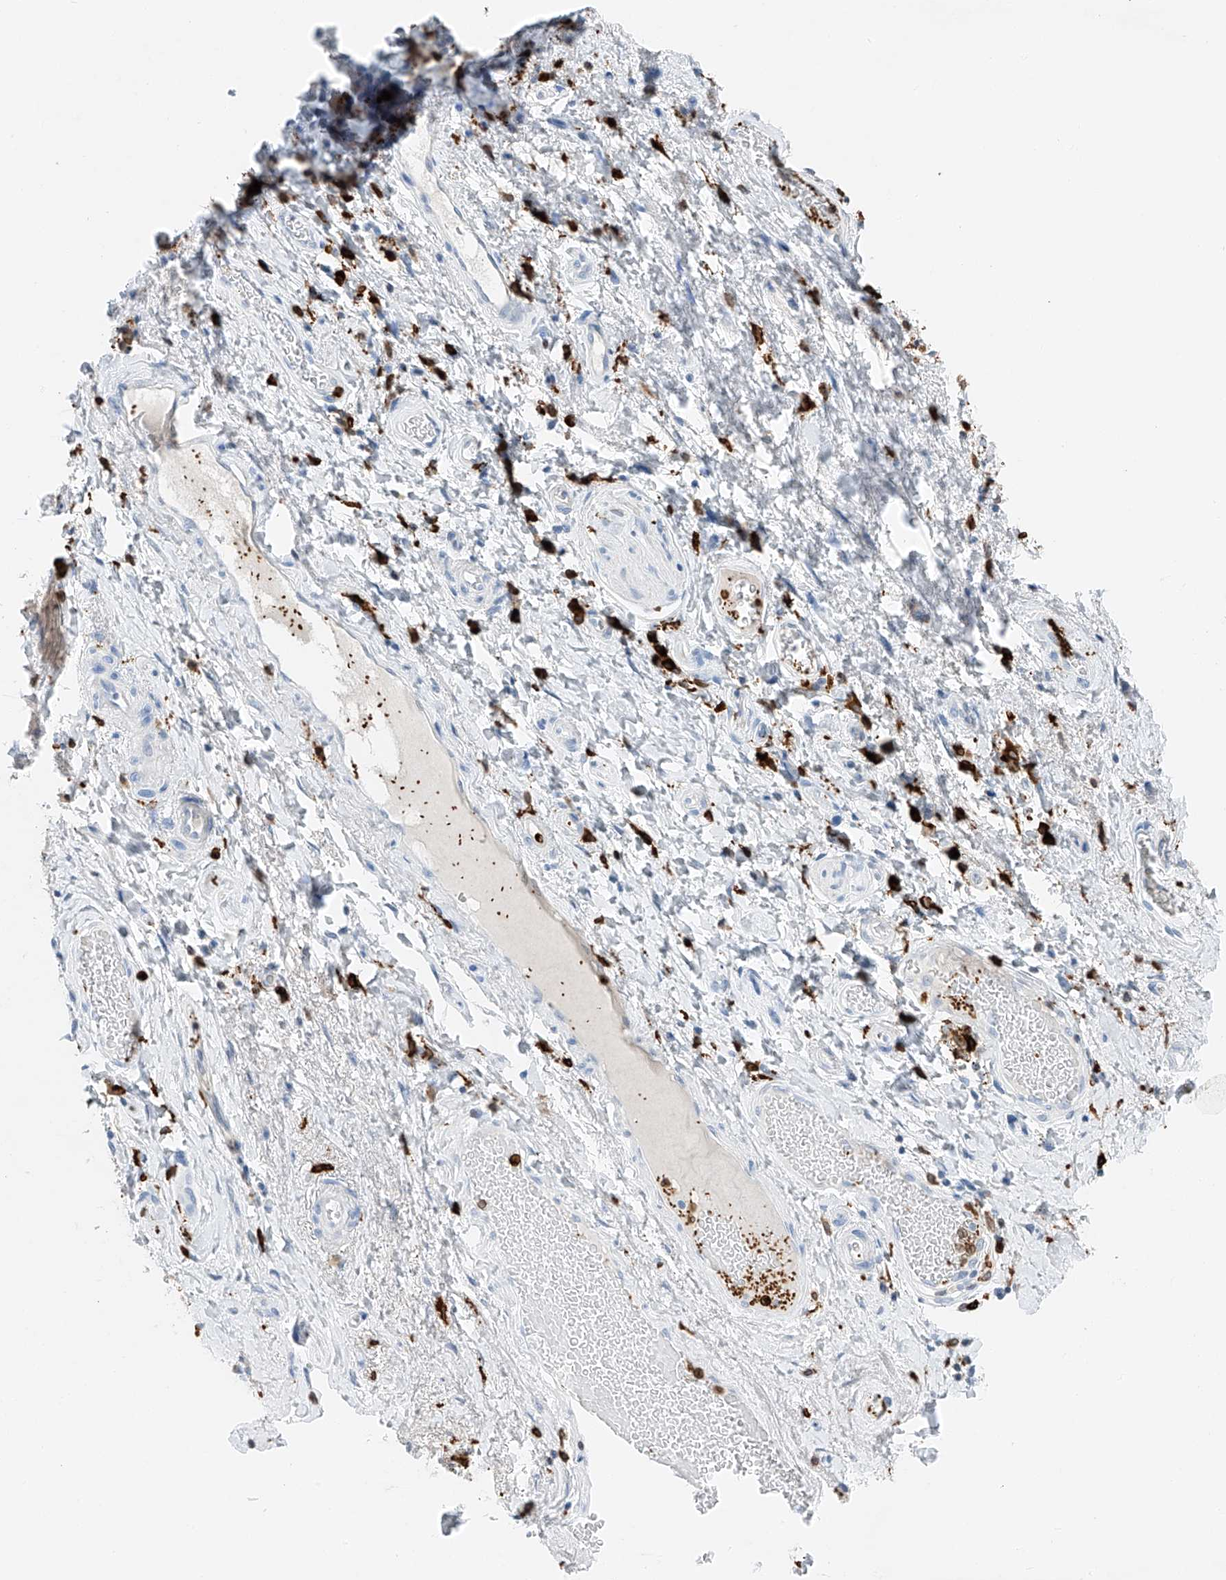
{"staining": {"intensity": "weak", "quantity": "<25%", "location": "cytoplasmic/membranous"}, "tissue": "skin", "cell_type": "Epidermal cells", "image_type": "normal", "snomed": [{"axis": "morphology", "description": "Normal tissue, NOS"}, {"axis": "topography", "description": "Anal"}], "caption": "Immunohistochemical staining of benign human skin exhibits no significant positivity in epidermal cells. The staining is performed using DAB brown chromogen with nuclei counter-stained in using hematoxylin.", "gene": "TBXAS1", "patient": {"sex": "male", "age": 69}}